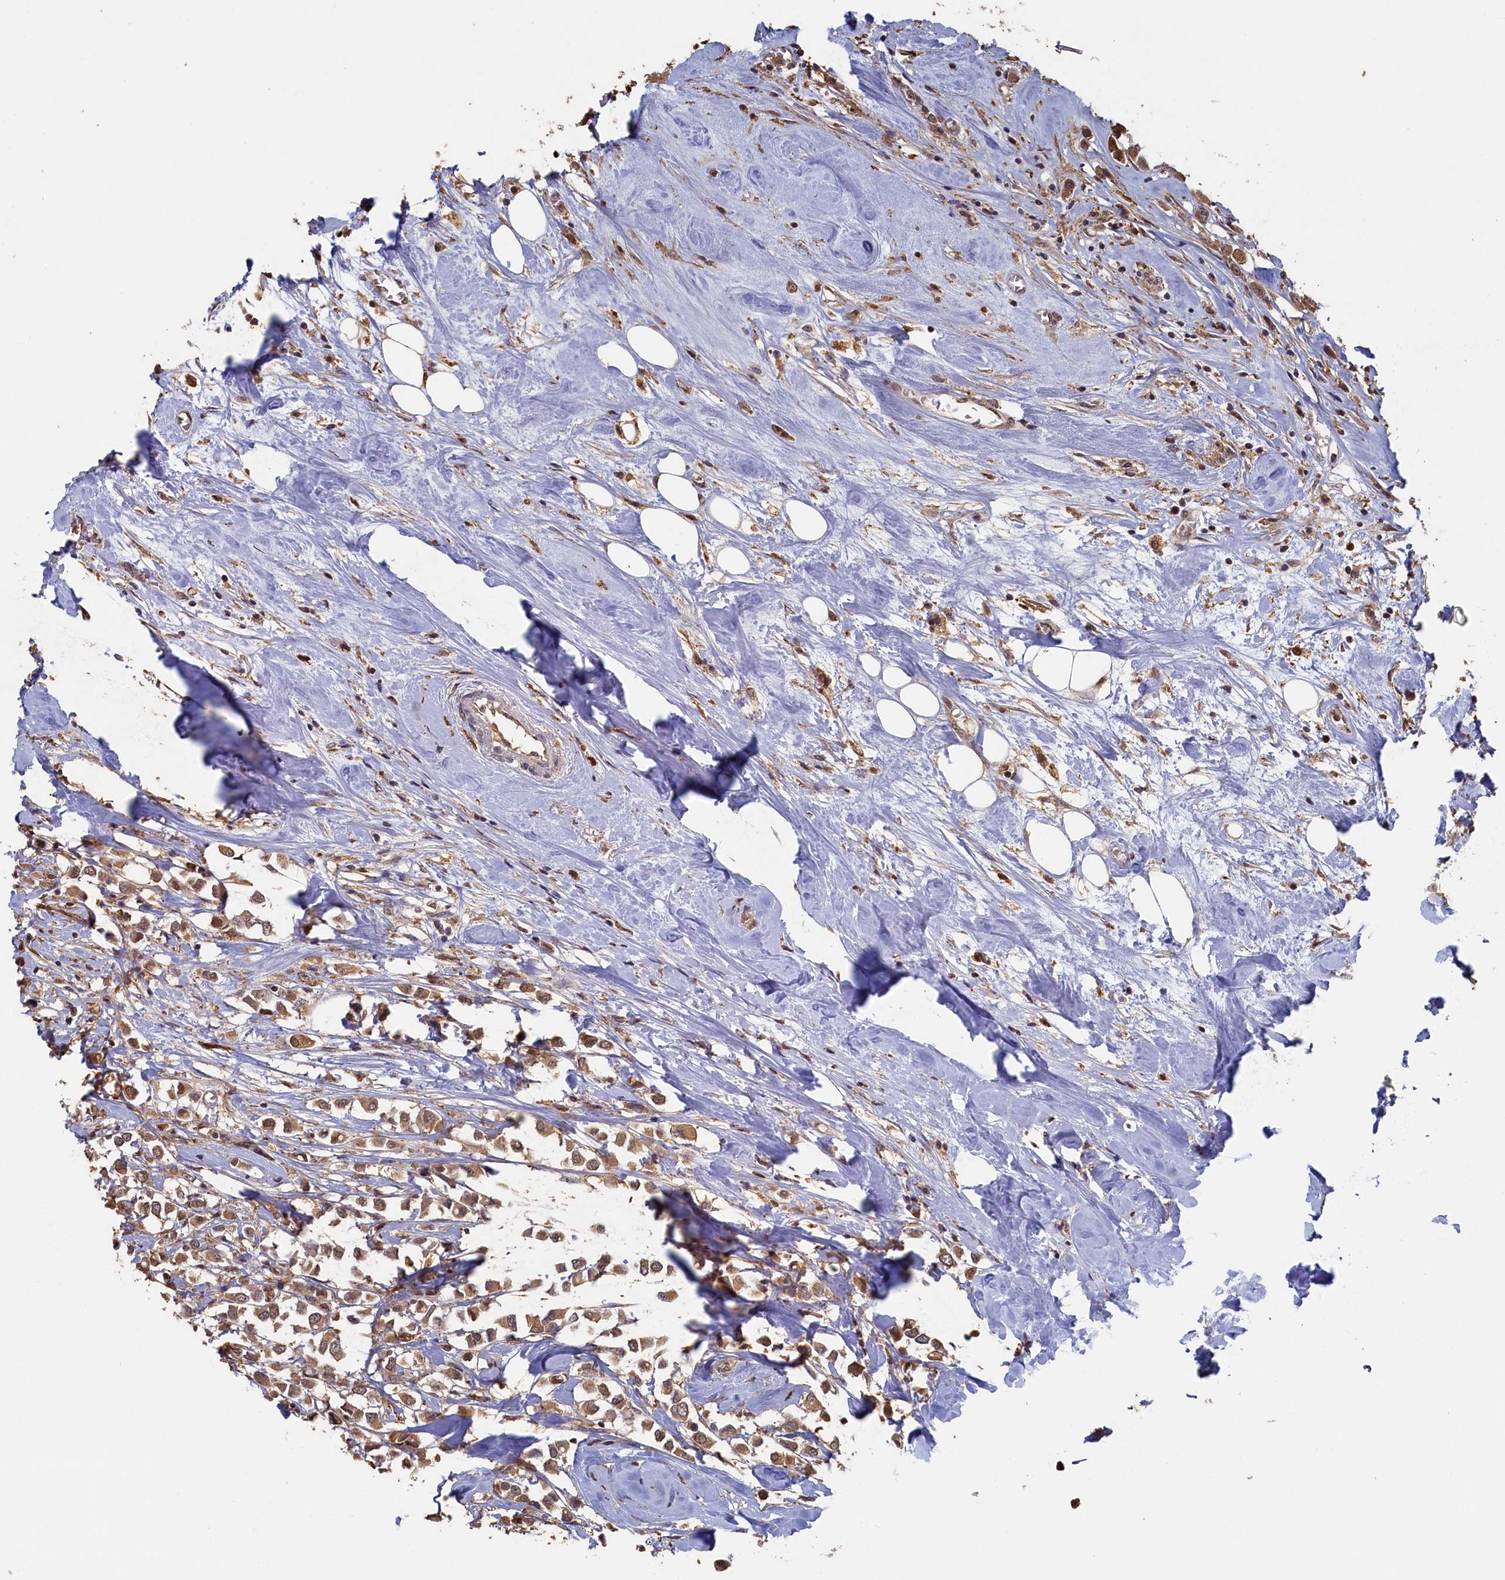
{"staining": {"intensity": "moderate", "quantity": ">75%", "location": "cytoplasmic/membranous"}, "tissue": "breast cancer", "cell_type": "Tumor cells", "image_type": "cancer", "snomed": [{"axis": "morphology", "description": "Duct carcinoma"}, {"axis": "topography", "description": "Breast"}], "caption": "Immunohistochemistry (DAB) staining of breast infiltrating ductal carcinoma demonstrates moderate cytoplasmic/membranous protein expression in approximately >75% of tumor cells. The staining was performed using DAB to visualize the protein expression in brown, while the nuclei were stained in blue with hematoxylin (Magnification: 20x).", "gene": "UCHL3", "patient": {"sex": "female", "age": 61}}